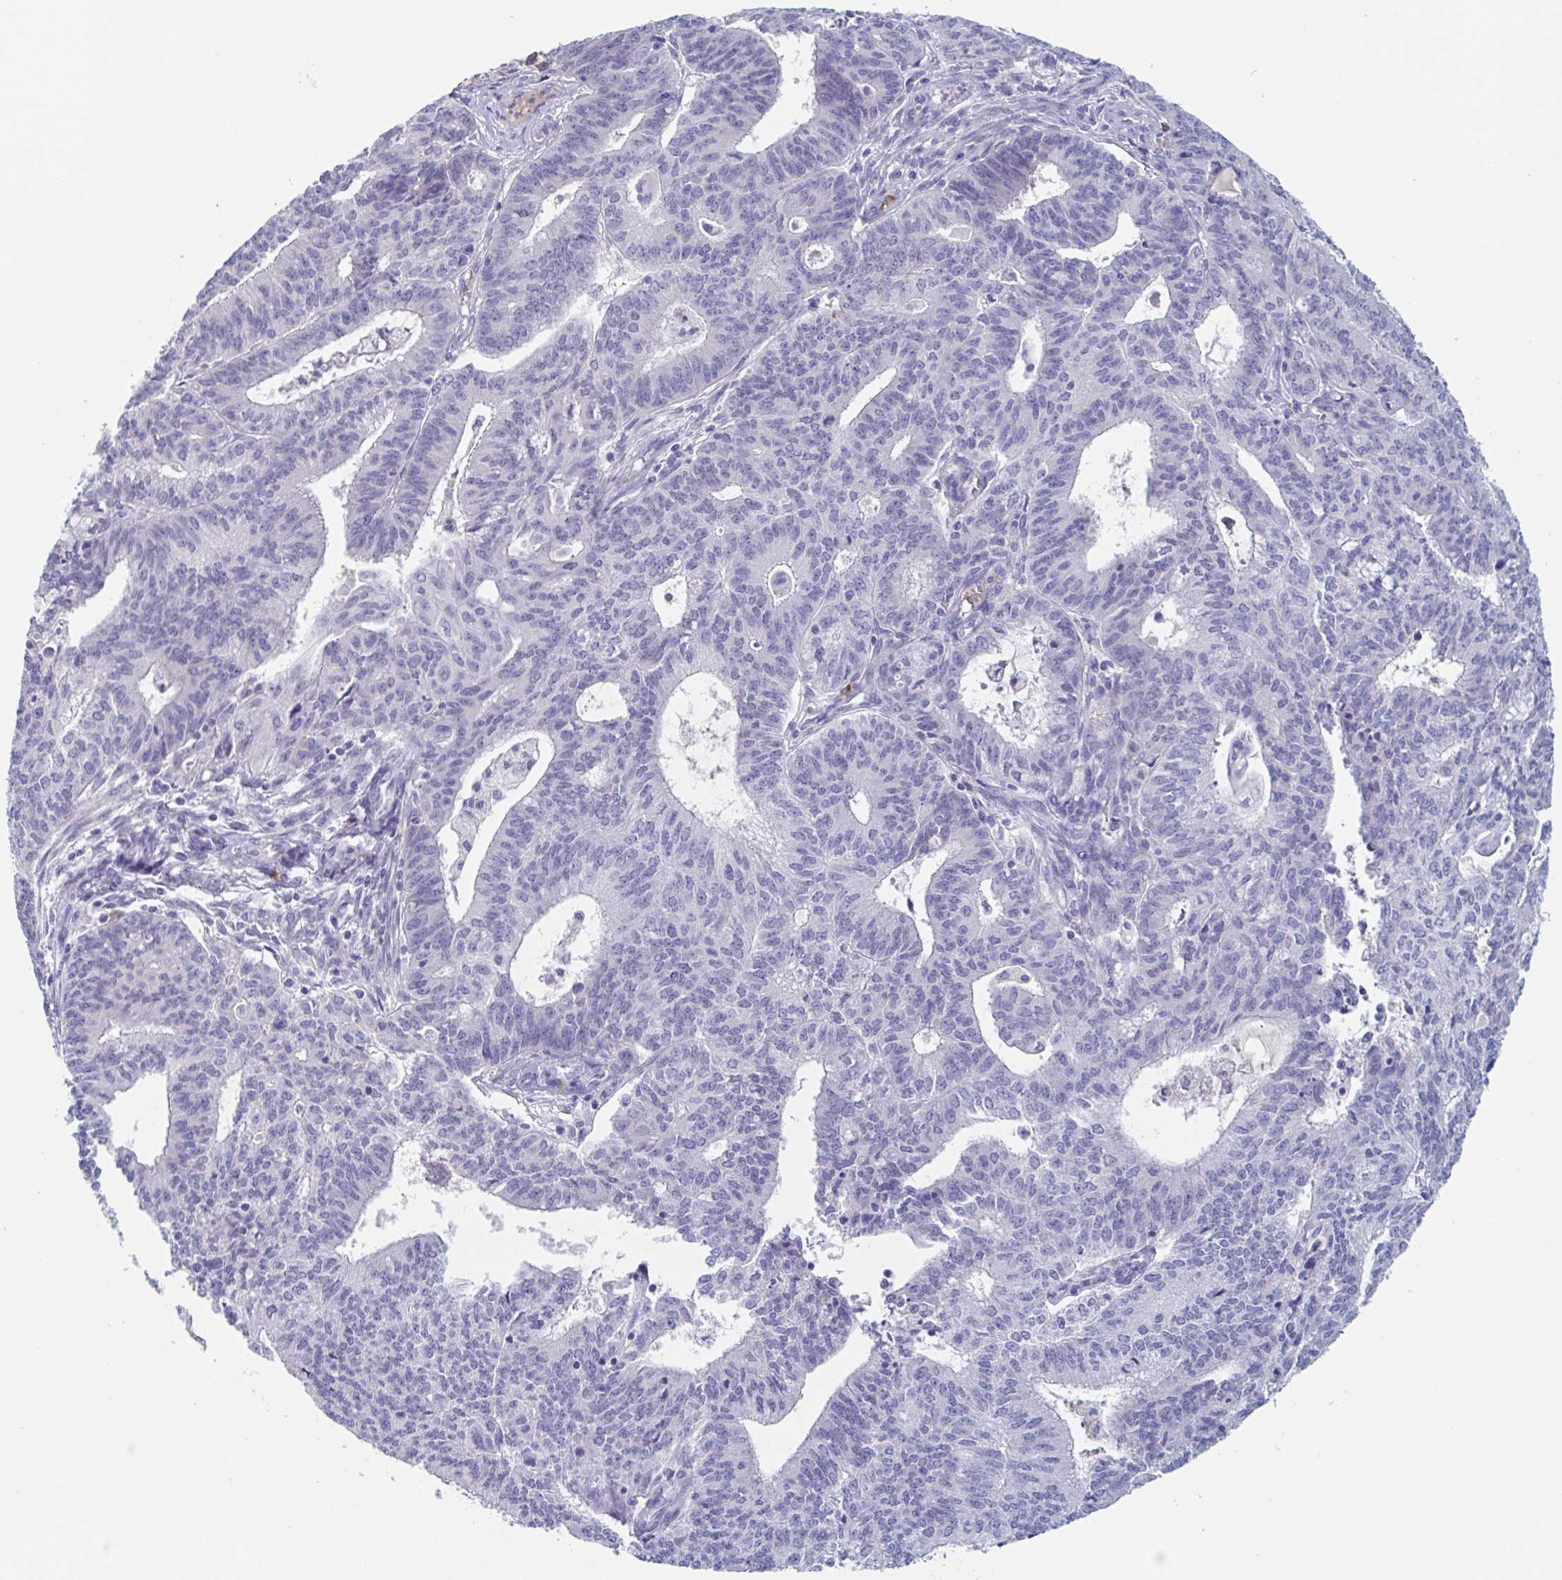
{"staining": {"intensity": "negative", "quantity": "none", "location": "none"}, "tissue": "endometrial cancer", "cell_type": "Tumor cells", "image_type": "cancer", "snomed": [{"axis": "morphology", "description": "Adenocarcinoma, NOS"}, {"axis": "topography", "description": "Endometrium"}], "caption": "The photomicrograph reveals no significant staining in tumor cells of adenocarcinoma (endometrial).", "gene": "NT5C3B", "patient": {"sex": "female", "age": 61}}